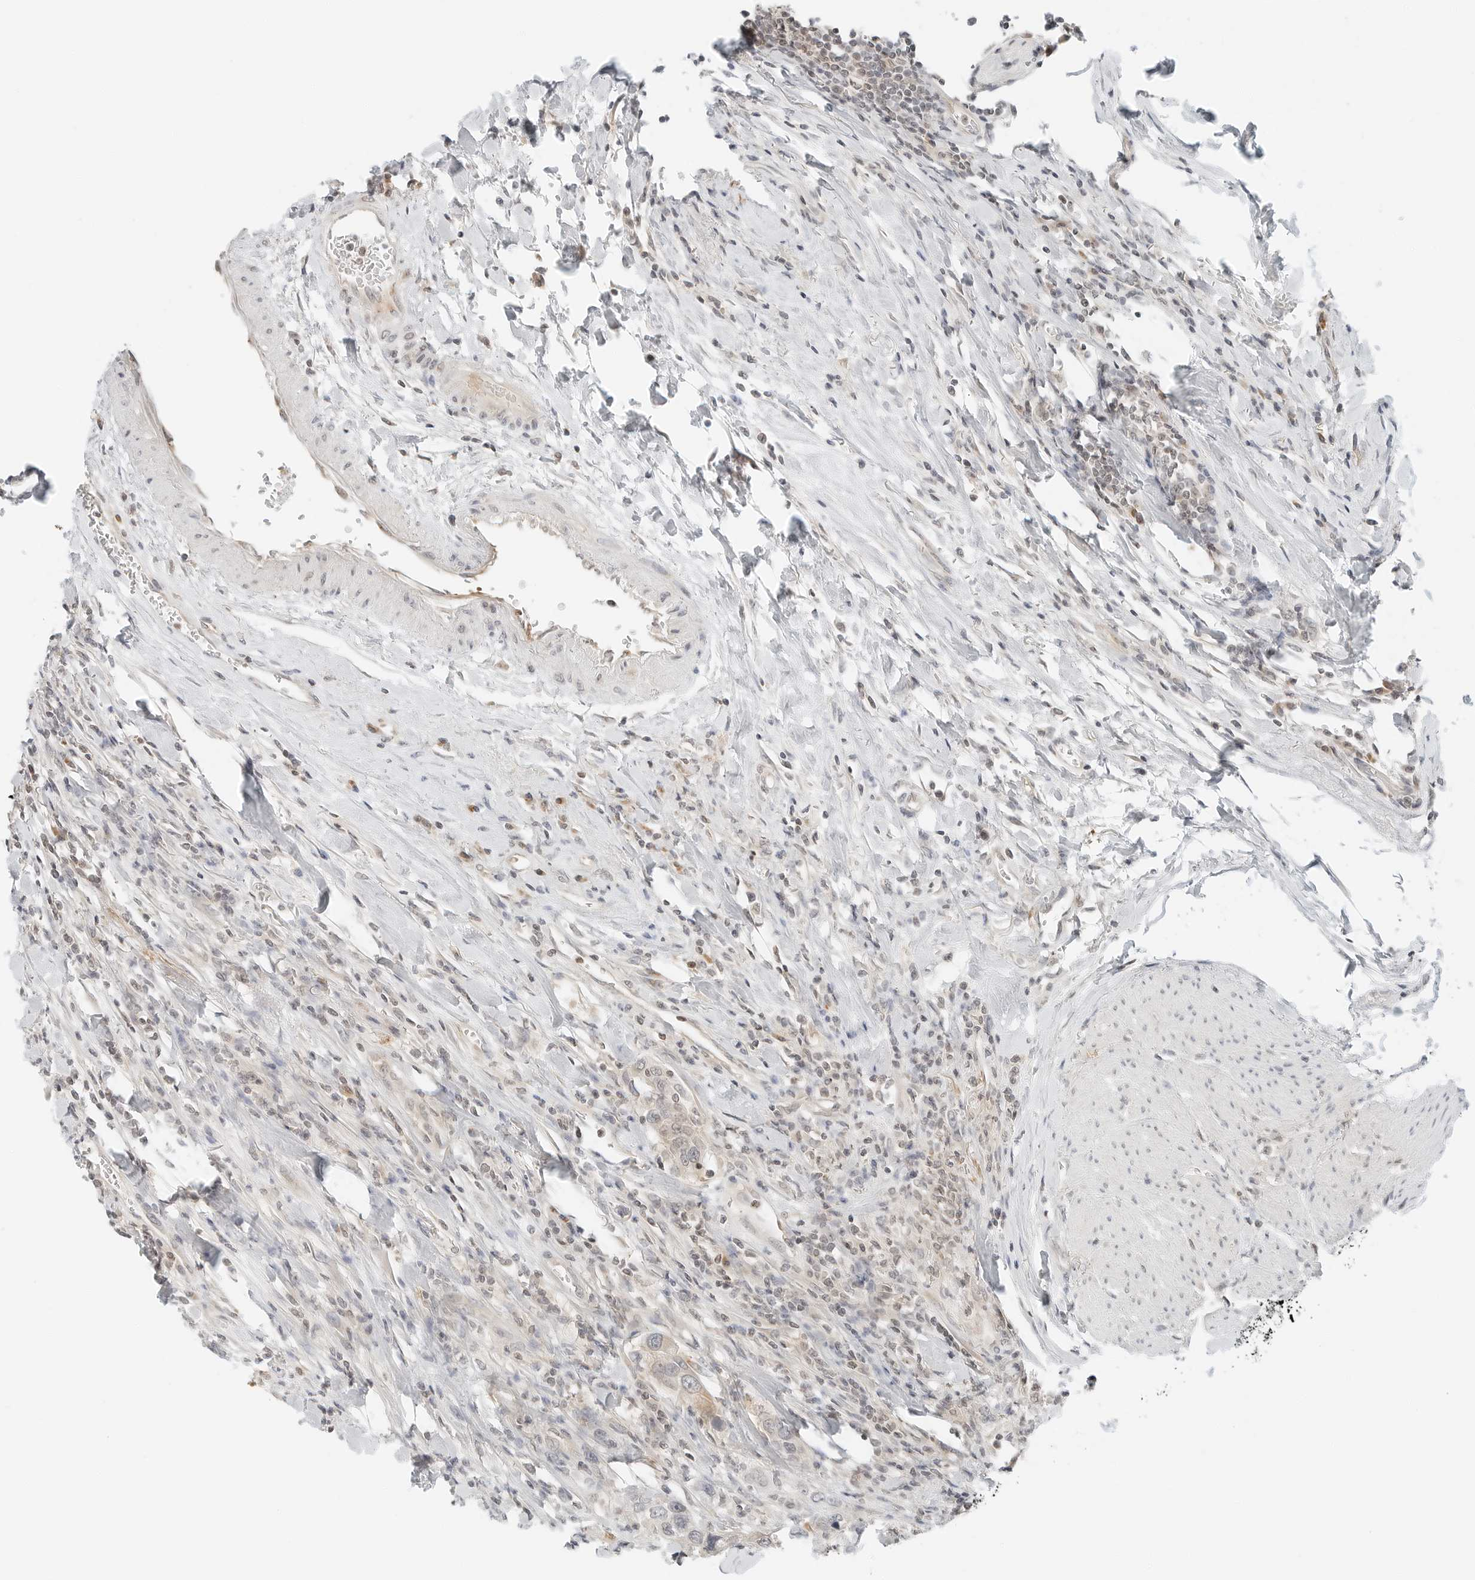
{"staining": {"intensity": "negative", "quantity": "none", "location": "none"}, "tissue": "urothelial cancer", "cell_type": "Tumor cells", "image_type": "cancer", "snomed": [{"axis": "morphology", "description": "Urothelial carcinoma, High grade"}, {"axis": "topography", "description": "Urinary bladder"}], "caption": "A high-resolution micrograph shows IHC staining of high-grade urothelial carcinoma, which reveals no significant staining in tumor cells.", "gene": "IQCC", "patient": {"sex": "female", "age": 80}}